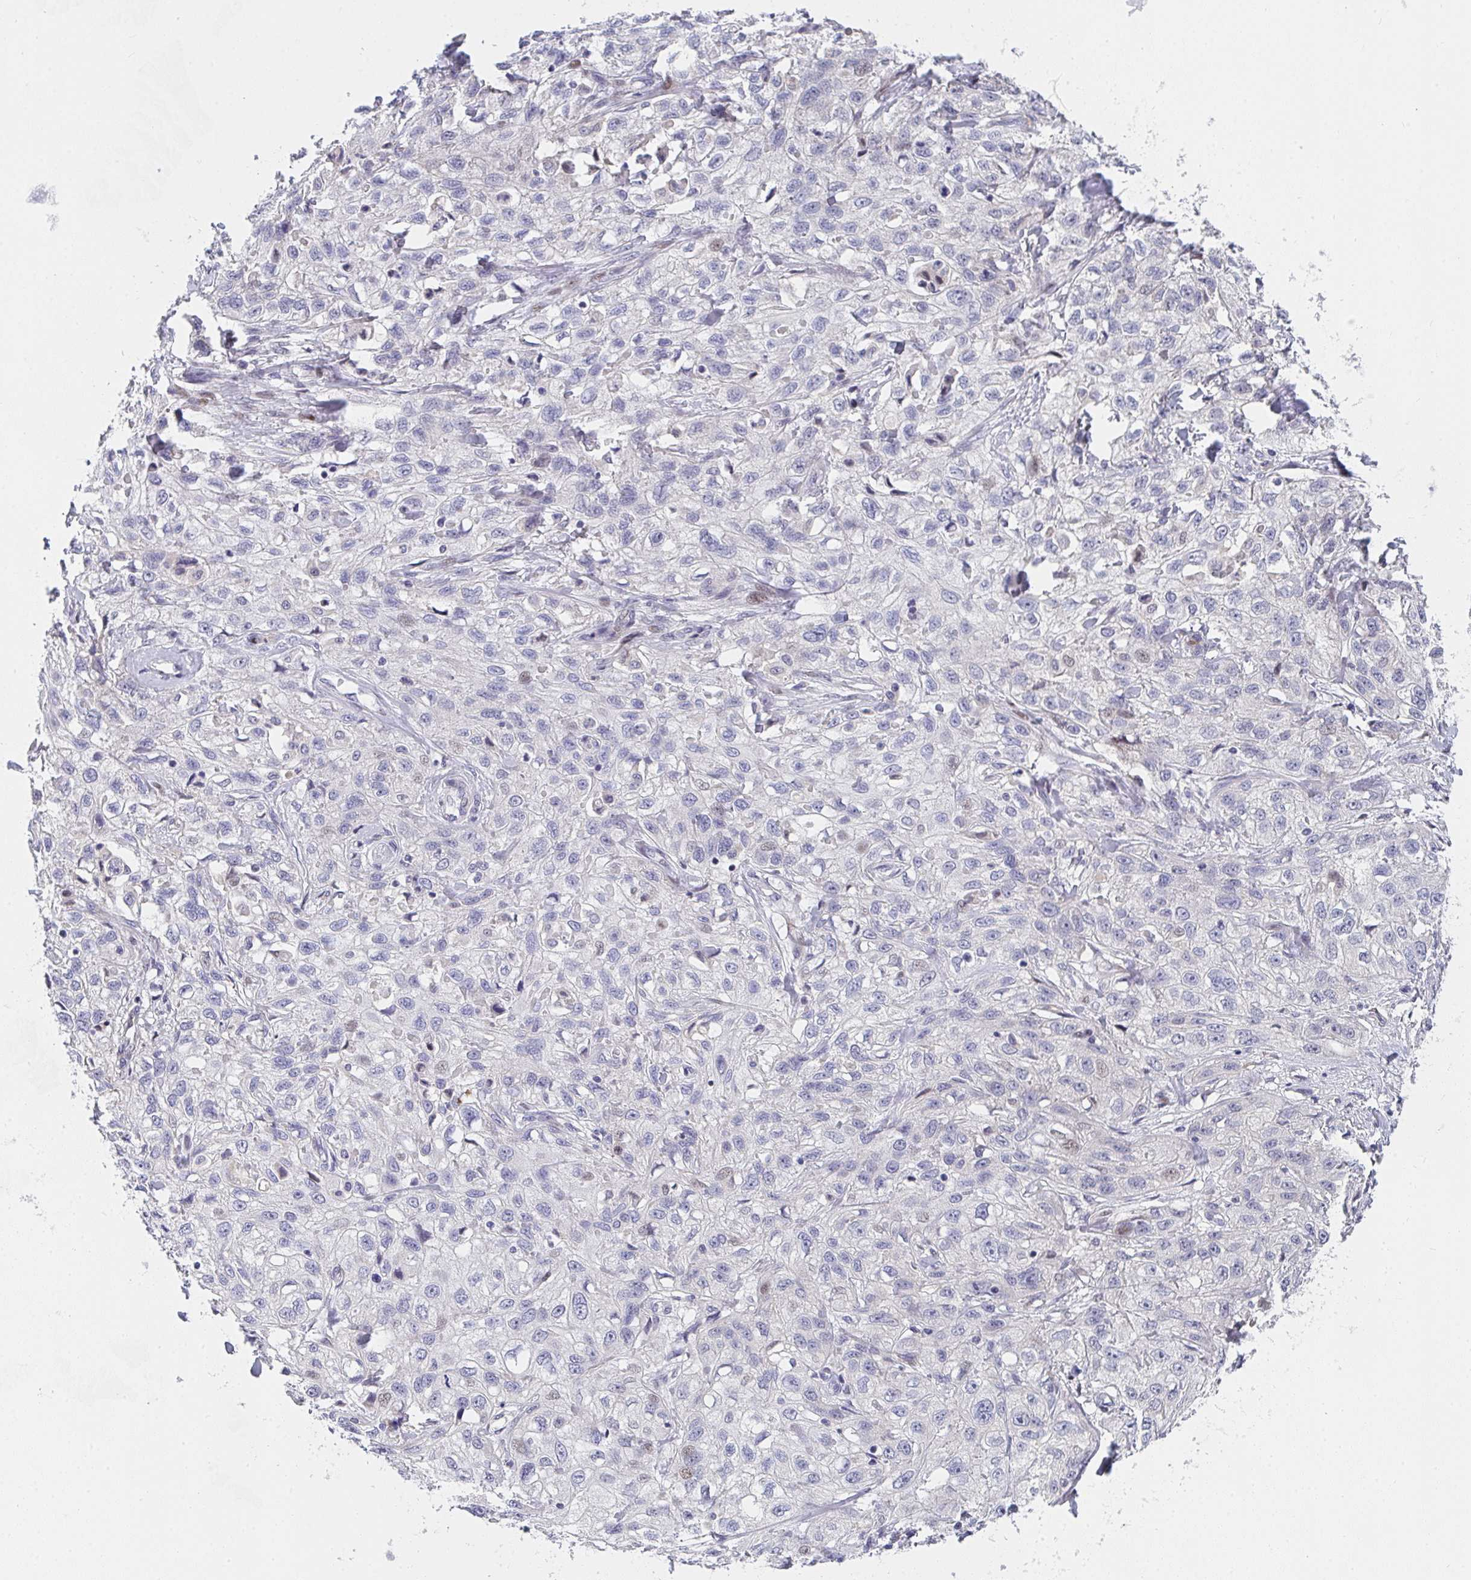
{"staining": {"intensity": "negative", "quantity": "none", "location": "none"}, "tissue": "skin cancer", "cell_type": "Tumor cells", "image_type": "cancer", "snomed": [{"axis": "morphology", "description": "Squamous cell carcinoma, NOS"}, {"axis": "topography", "description": "Skin"}, {"axis": "topography", "description": "Vulva"}], "caption": "Immunohistochemistry (IHC) image of skin cancer (squamous cell carcinoma) stained for a protein (brown), which reveals no expression in tumor cells. Brightfield microscopy of immunohistochemistry (IHC) stained with DAB (brown) and hematoxylin (blue), captured at high magnification.", "gene": "ZIC3", "patient": {"sex": "female", "age": 86}}